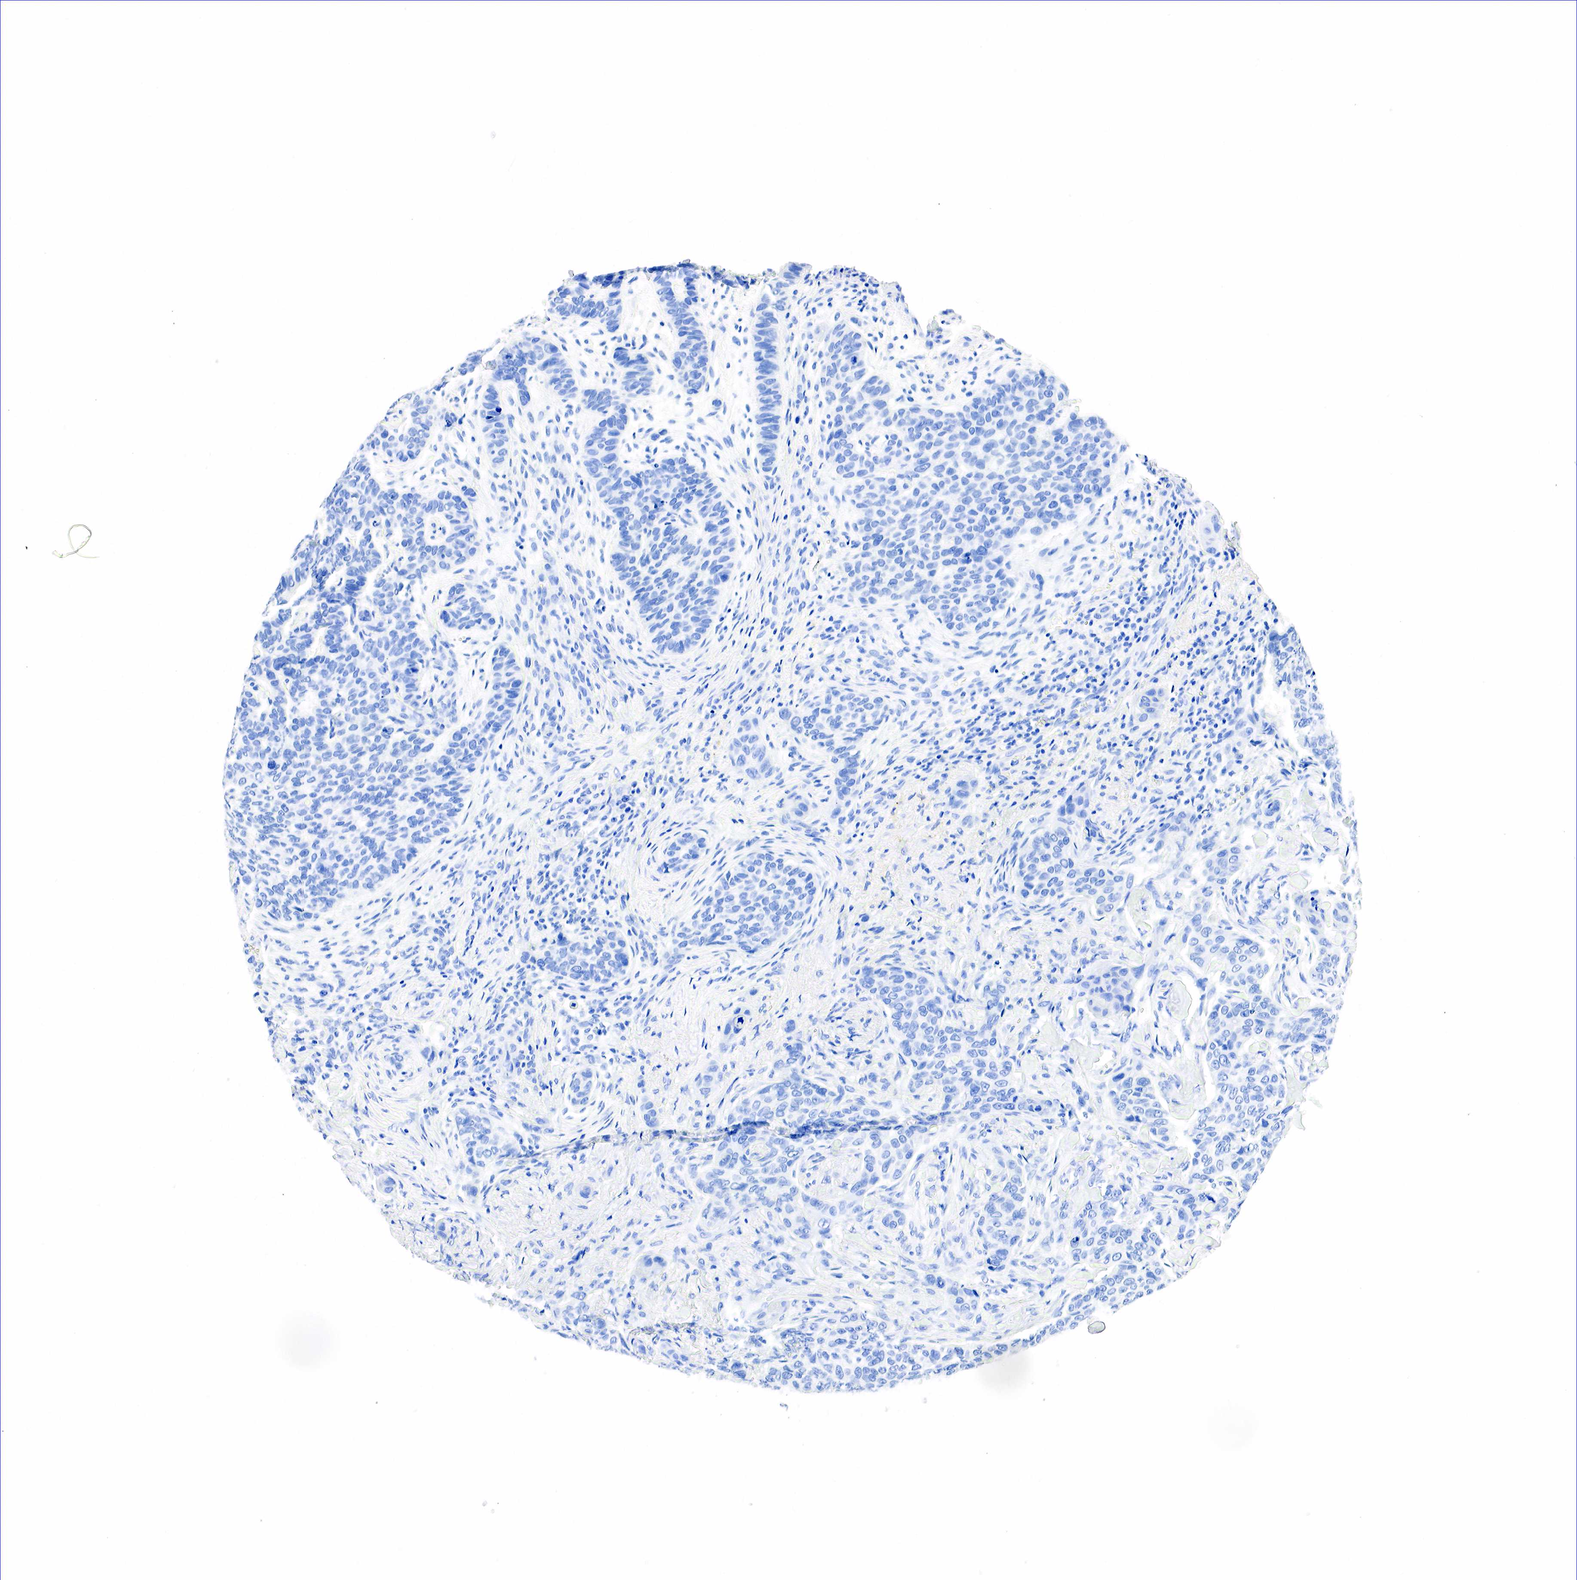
{"staining": {"intensity": "negative", "quantity": "none", "location": "none"}, "tissue": "skin cancer", "cell_type": "Tumor cells", "image_type": "cancer", "snomed": [{"axis": "morphology", "description": "Normal tissue, NOS"}, {"axis": "morphology", "description": "Basal cell carcinoma"}, {"axis": "topography", "description": "Skin"}], "caption": "Skin cancer (basal cell carcinoma) stained for a protein using immunohistochemistry exhibits no staining tumor cells.", "gene": "NKX2-1", "patient": {"sex": "male", "age": 81}}